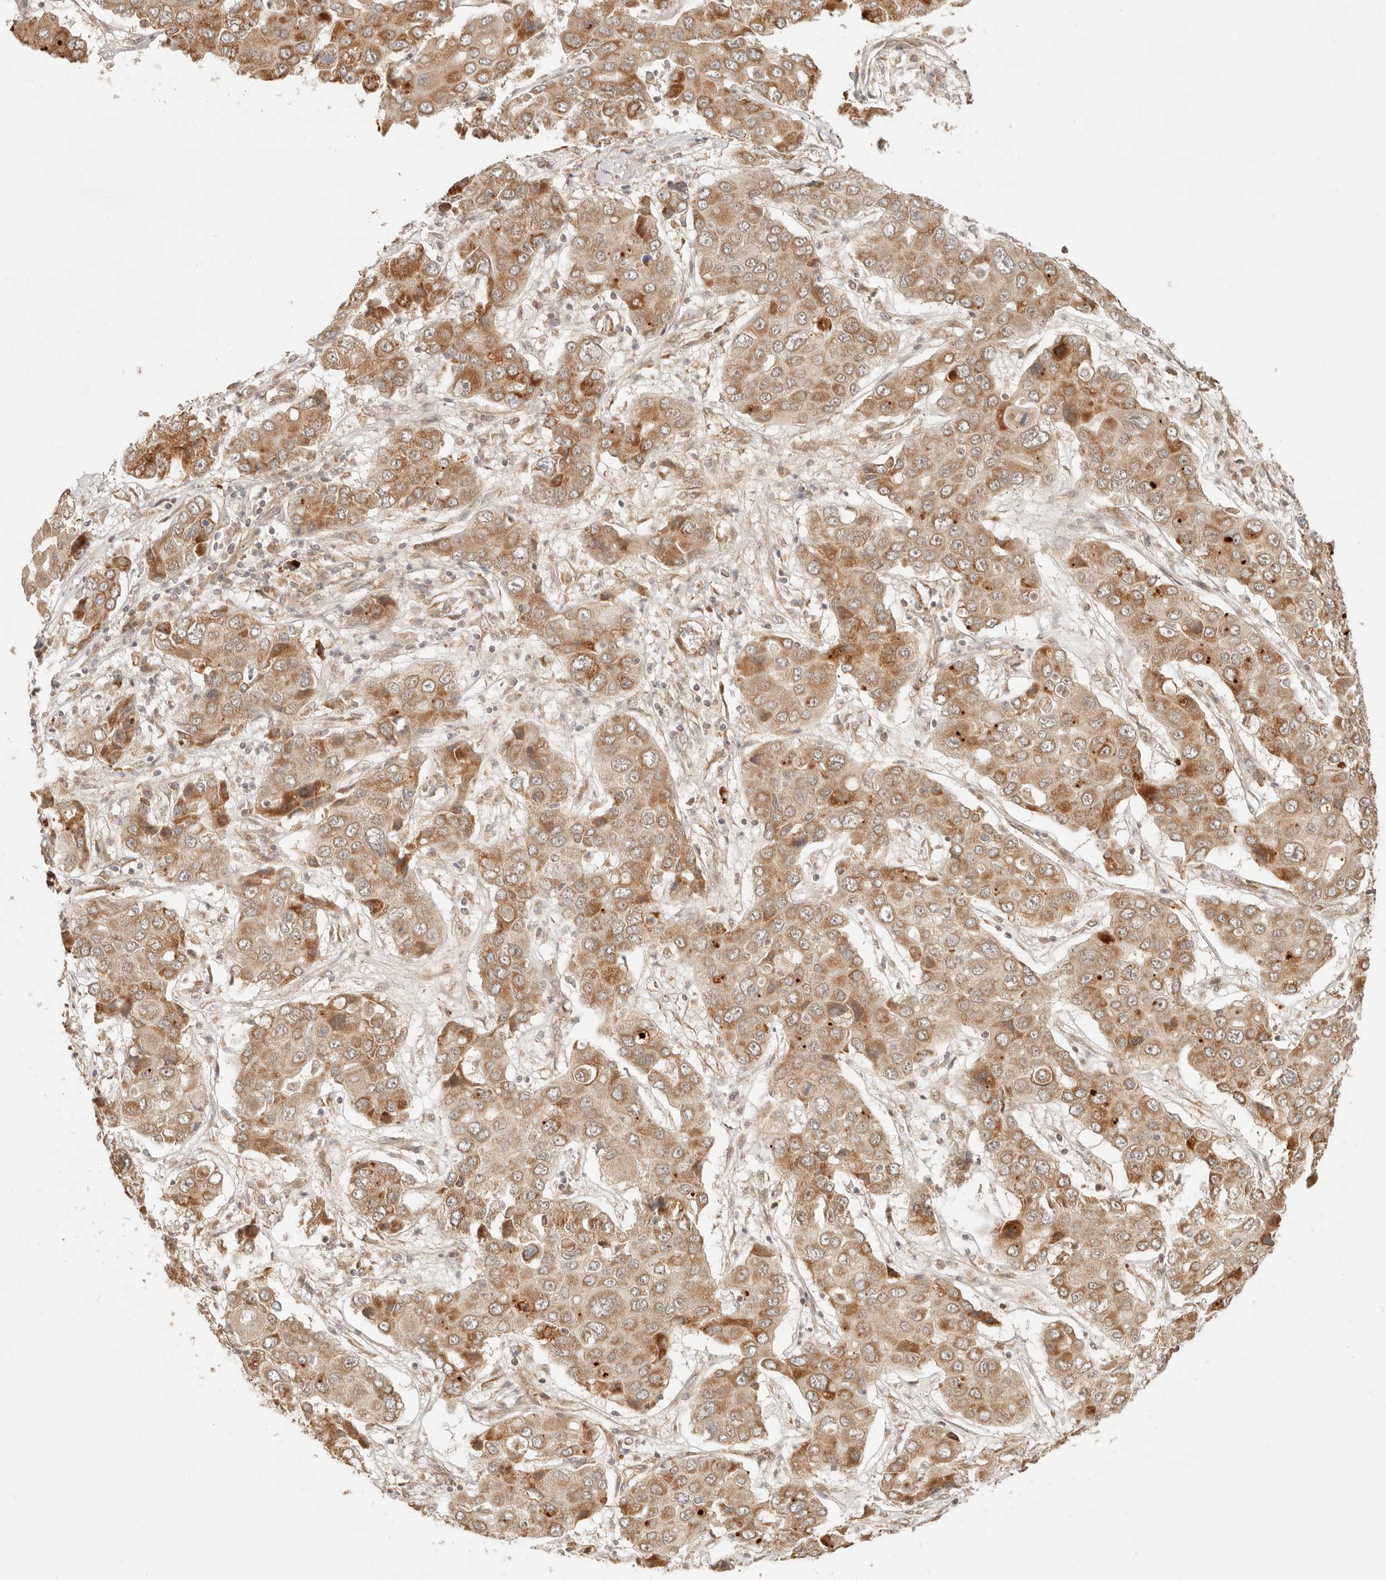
{"staining": {"intensity": "moderate", "quantity": ">75%", "location": "cytoplasmic/membranous"}, "tissue": "liver cancer", "cell_type": "Tumor cells", "image_type": "cancer", "snomed": [{"axis": "morphology", "description": "Cholangiocarcinoma"}, {"axis": "topography", "description": "Liver"}], "caption": "The photomicrograph demonstrates staining of liver cancer, revealing moderate cytoplasmic/membranous protein staining (brown color) within tumor cells.", "gene": "BAALC", "patient": {"sex": "male", "age": 67}}